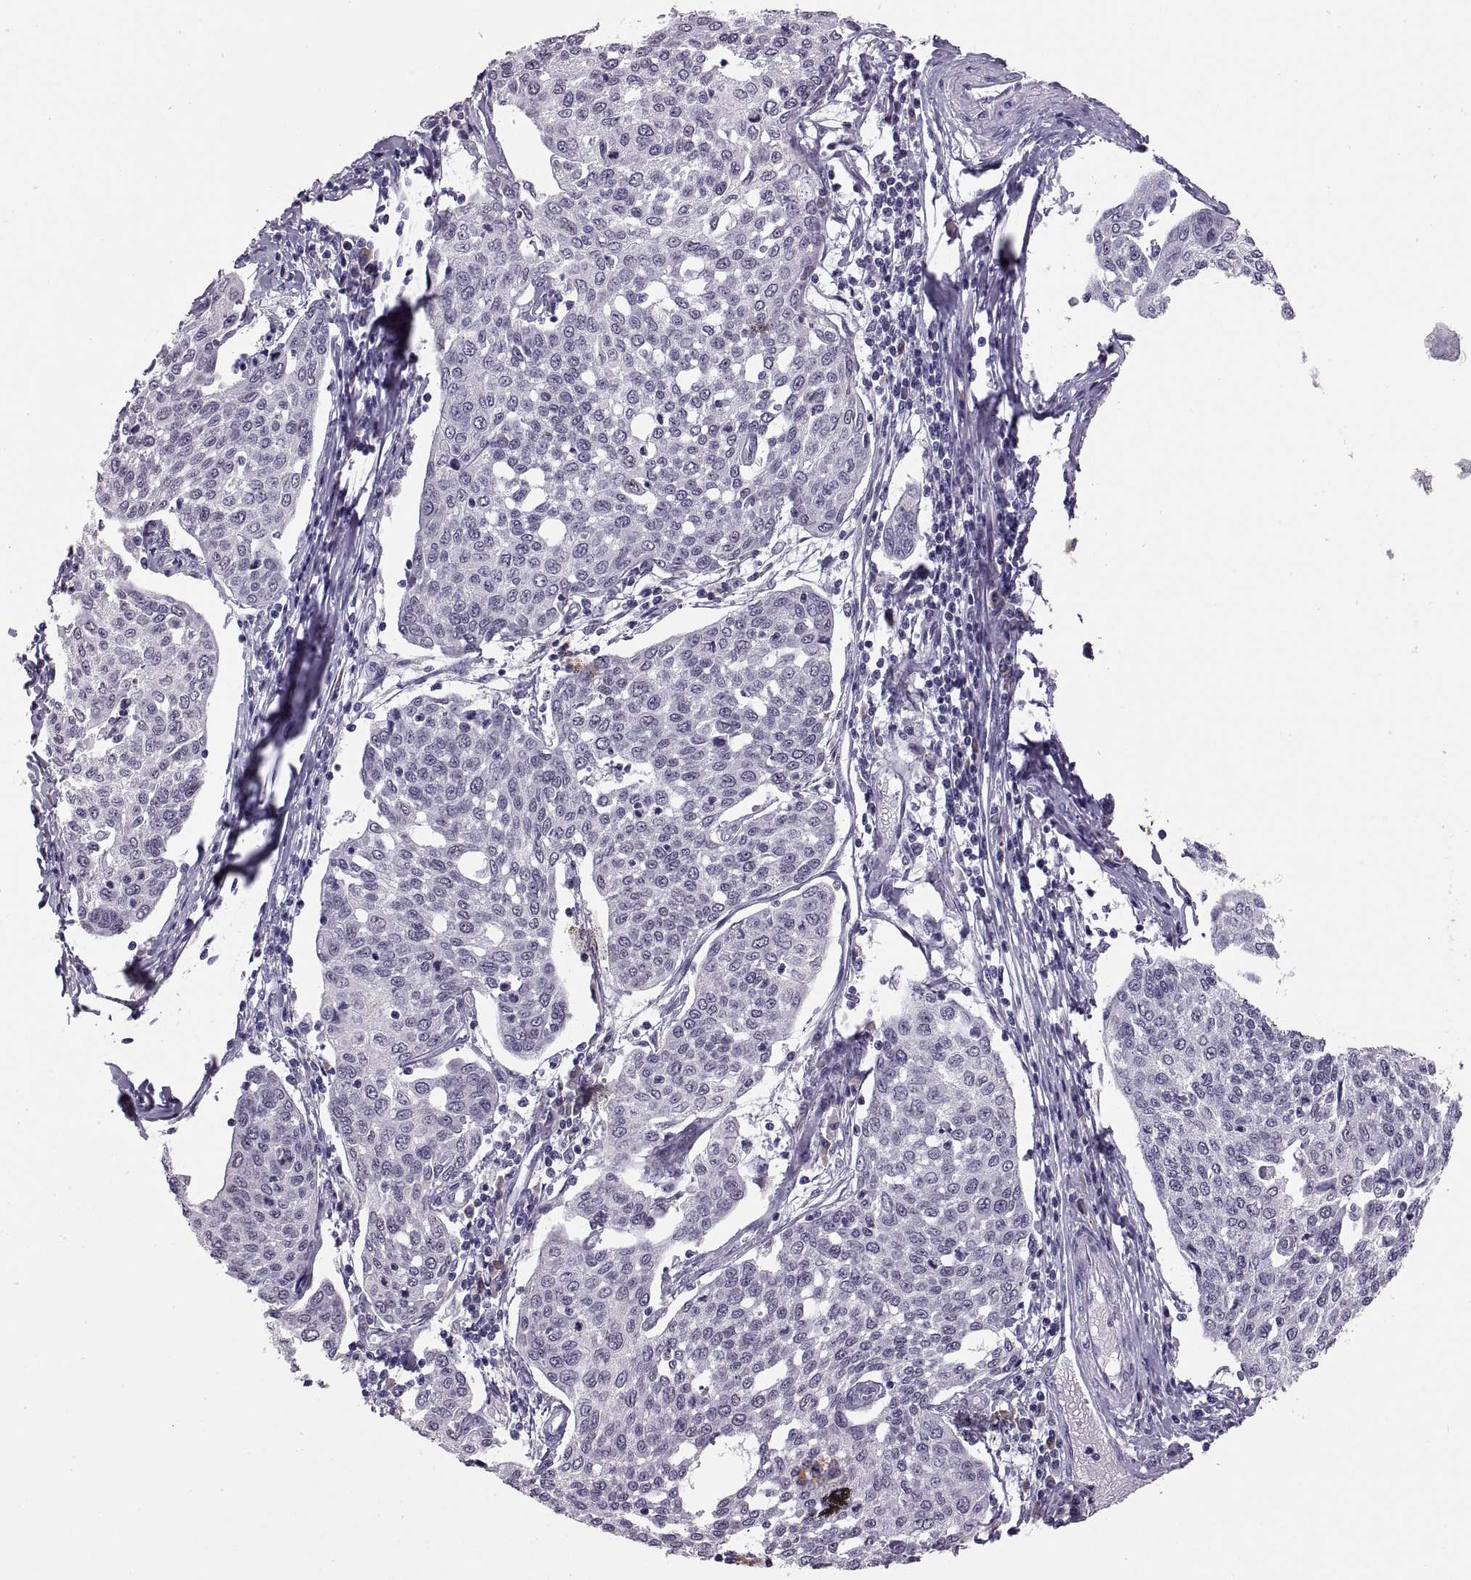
{"staining": {"intensity": "negative", "quantity": "none", "location": "none"}, "tissue": "cervical cancer", "cell_type": "Tumor cells", "image_type": "cancer", "snomed": [{"axis": "morphology", "description": "Squamous cell carcinoma, NOS"}, {"axis": "topography", "description": "Cervix"}], "caption": "An image of human squamous cell carcinoma (cervical) is negative for staining in tumor cells. (DAB (3,3'-diaminobenzidine) immunohistochemistry (IHC) with hematoxylin counter stain).", "gene": "MAGEB18", "patient": {"sex": "female", "age": 34}}